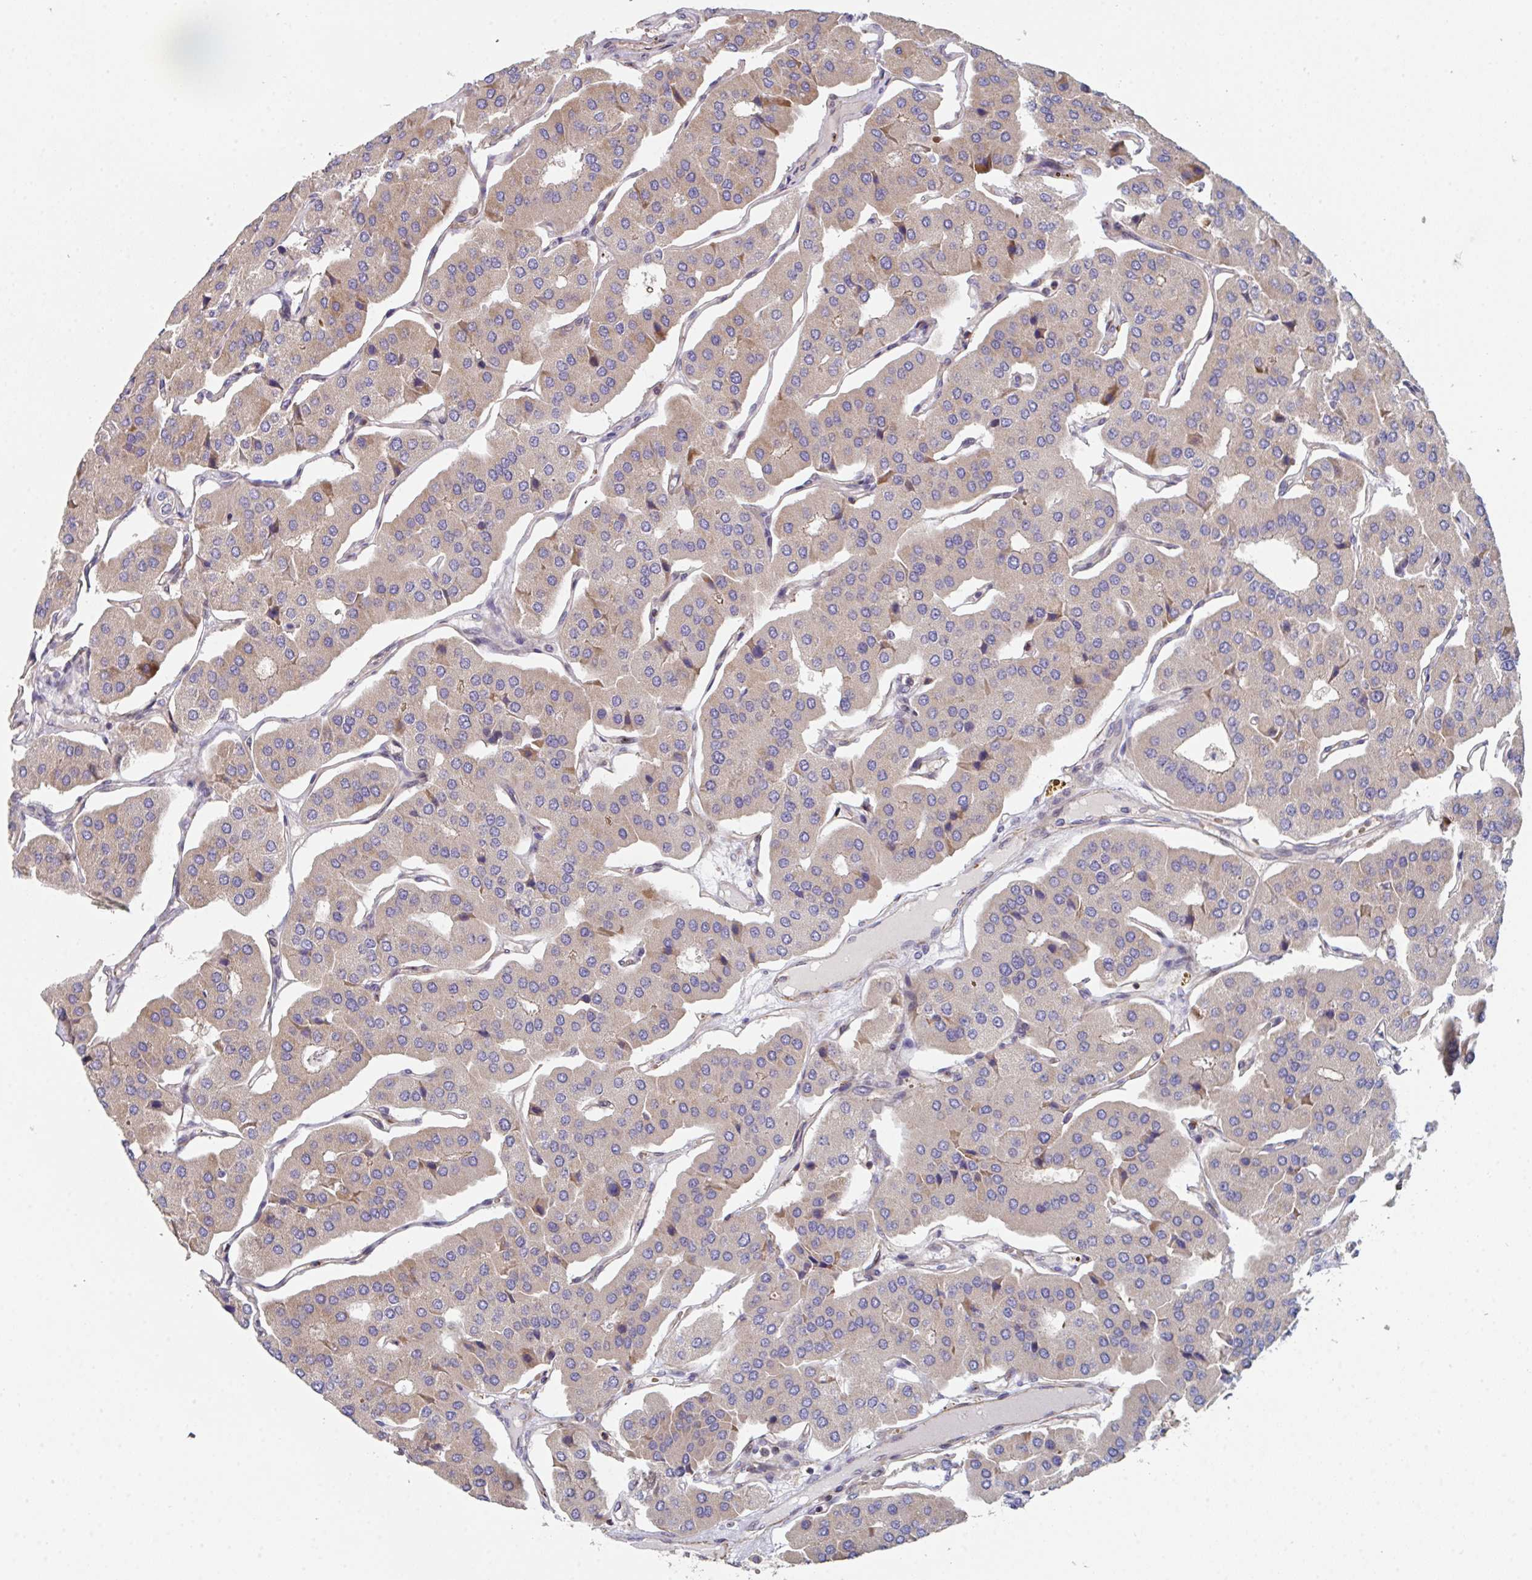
{"staining": {"intensity": "weak", "quantity": "<25%", "location": "cytoplasmic/membranous"}, "tissue": "parathyroid gland", "cell_type": "Glandular cells", "image_type": "normal", "snomed": [{"axis": "morphology", "description": "Normal tissue, NOS"}, {"axis": "morphology", "description": "Adenoma, NOS"}, {"axis": "topography", "description": "Parathyroid gland"}], "caption": "Immunohistochemistry image of unremarkable human parathyroid gland stained for a protein (brown), which displays no positivity in glandular cells. (Stains: DAB (3,3'-diaminobenzidine) immunohistochemistry with hematoxylin counter stain, Microscopy: brightfield microscopy at high magnification).", "gene": "FZD2", "patient": {"sex": "female", "age": 86}}